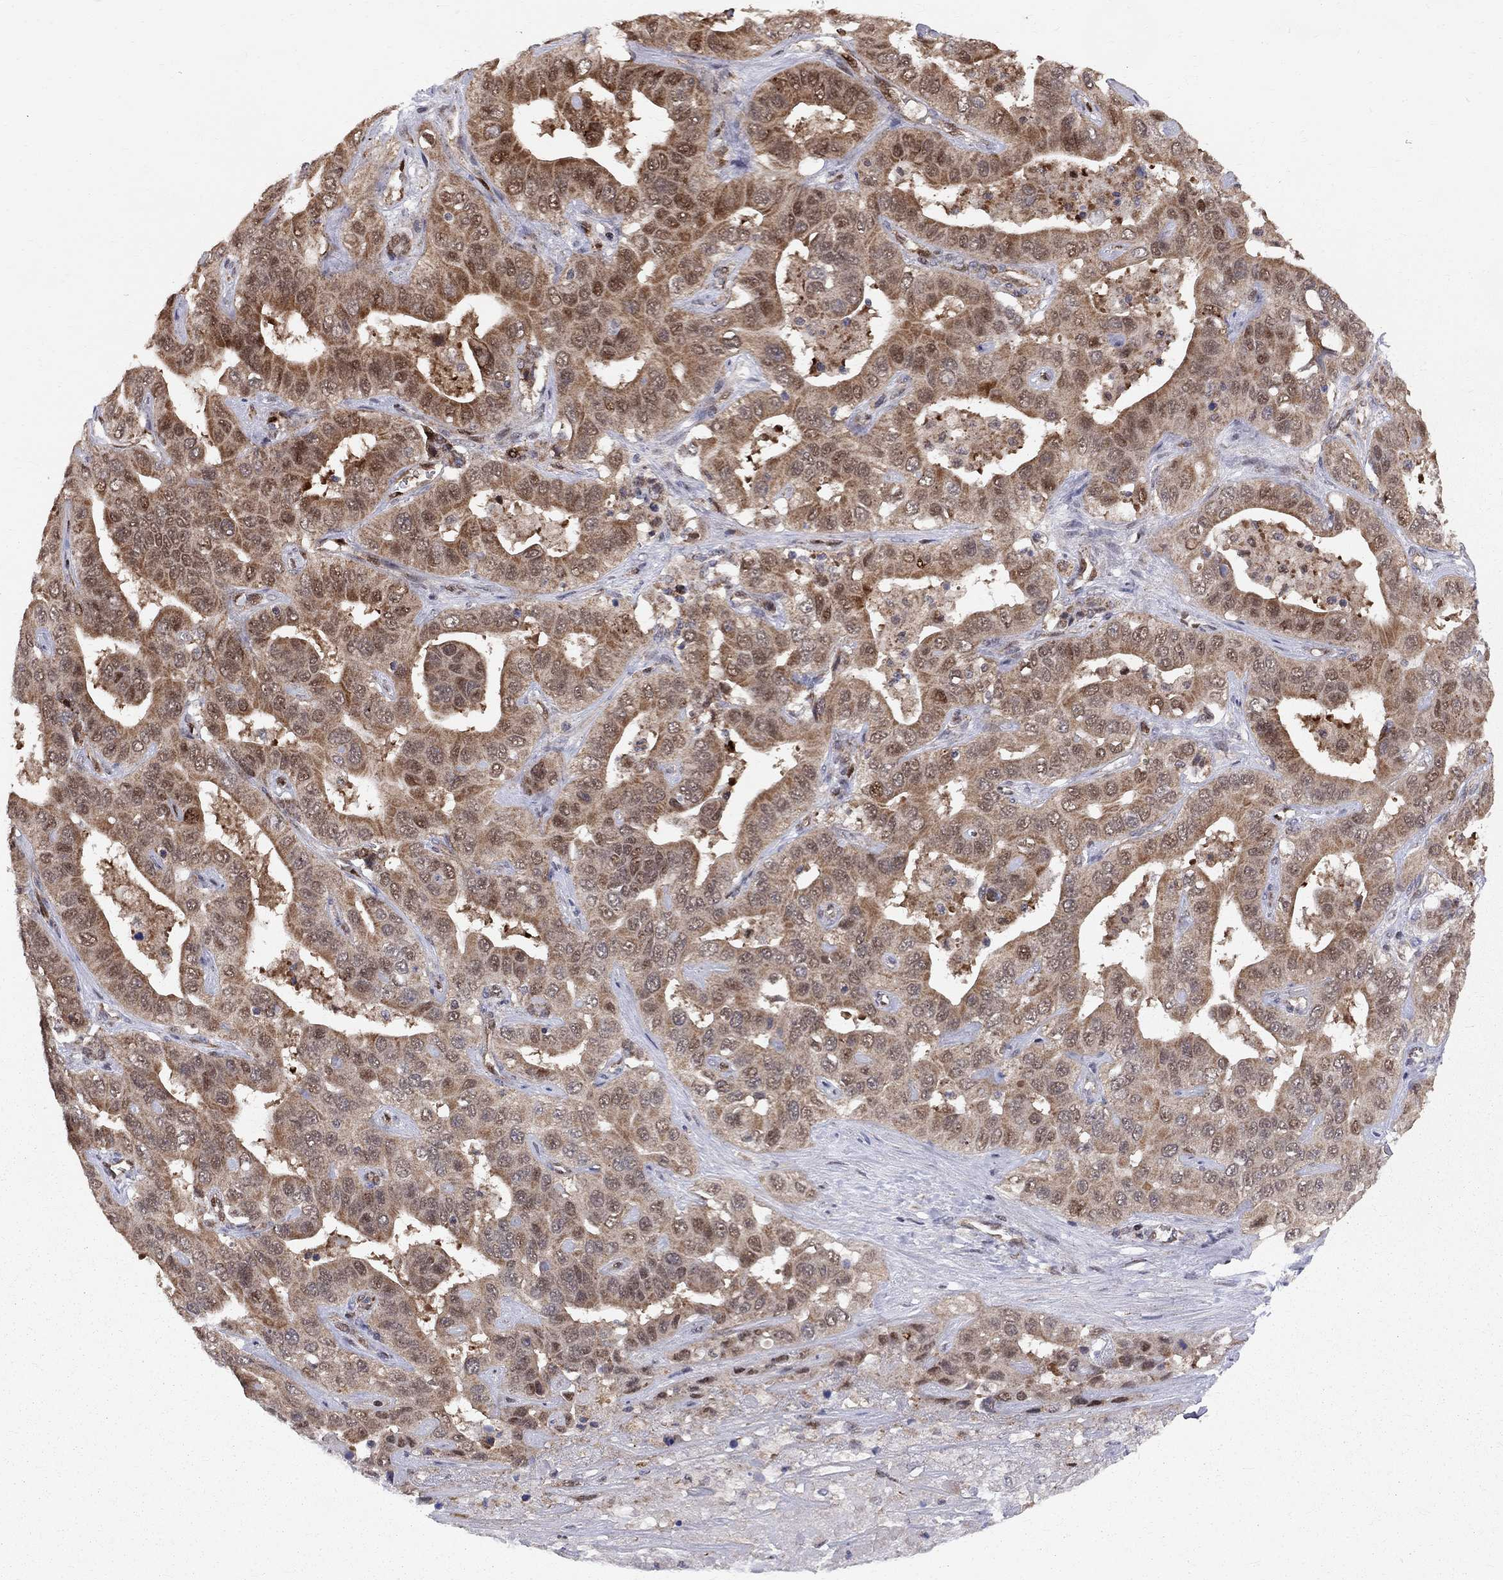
{"staining": {"intensity": "moderate", "quantity": "25%-75%", "location": "cytoplasmic/membranous,nuclear"}, "tissue": "liver cancer", "cell_type": "Tumor cells", "image_type": "cancer", "snomed": [{"axis": "morphology", "description": "Cholangiocarcinoma"}, {"axis": "topography", "description": "Liver"}], "caption": "DAB immunohistochemical staining of liver cancer (cholangiocarcinoma) shows moderate cytoplasmic/membranous and nuclear protein expression in about 25%-75% of tumor cells. (DAB IHC, brown staining for protein, blue staining for nuclei).", "gene": "ELOB", "patient": {"sex": "female", "age": 52}}